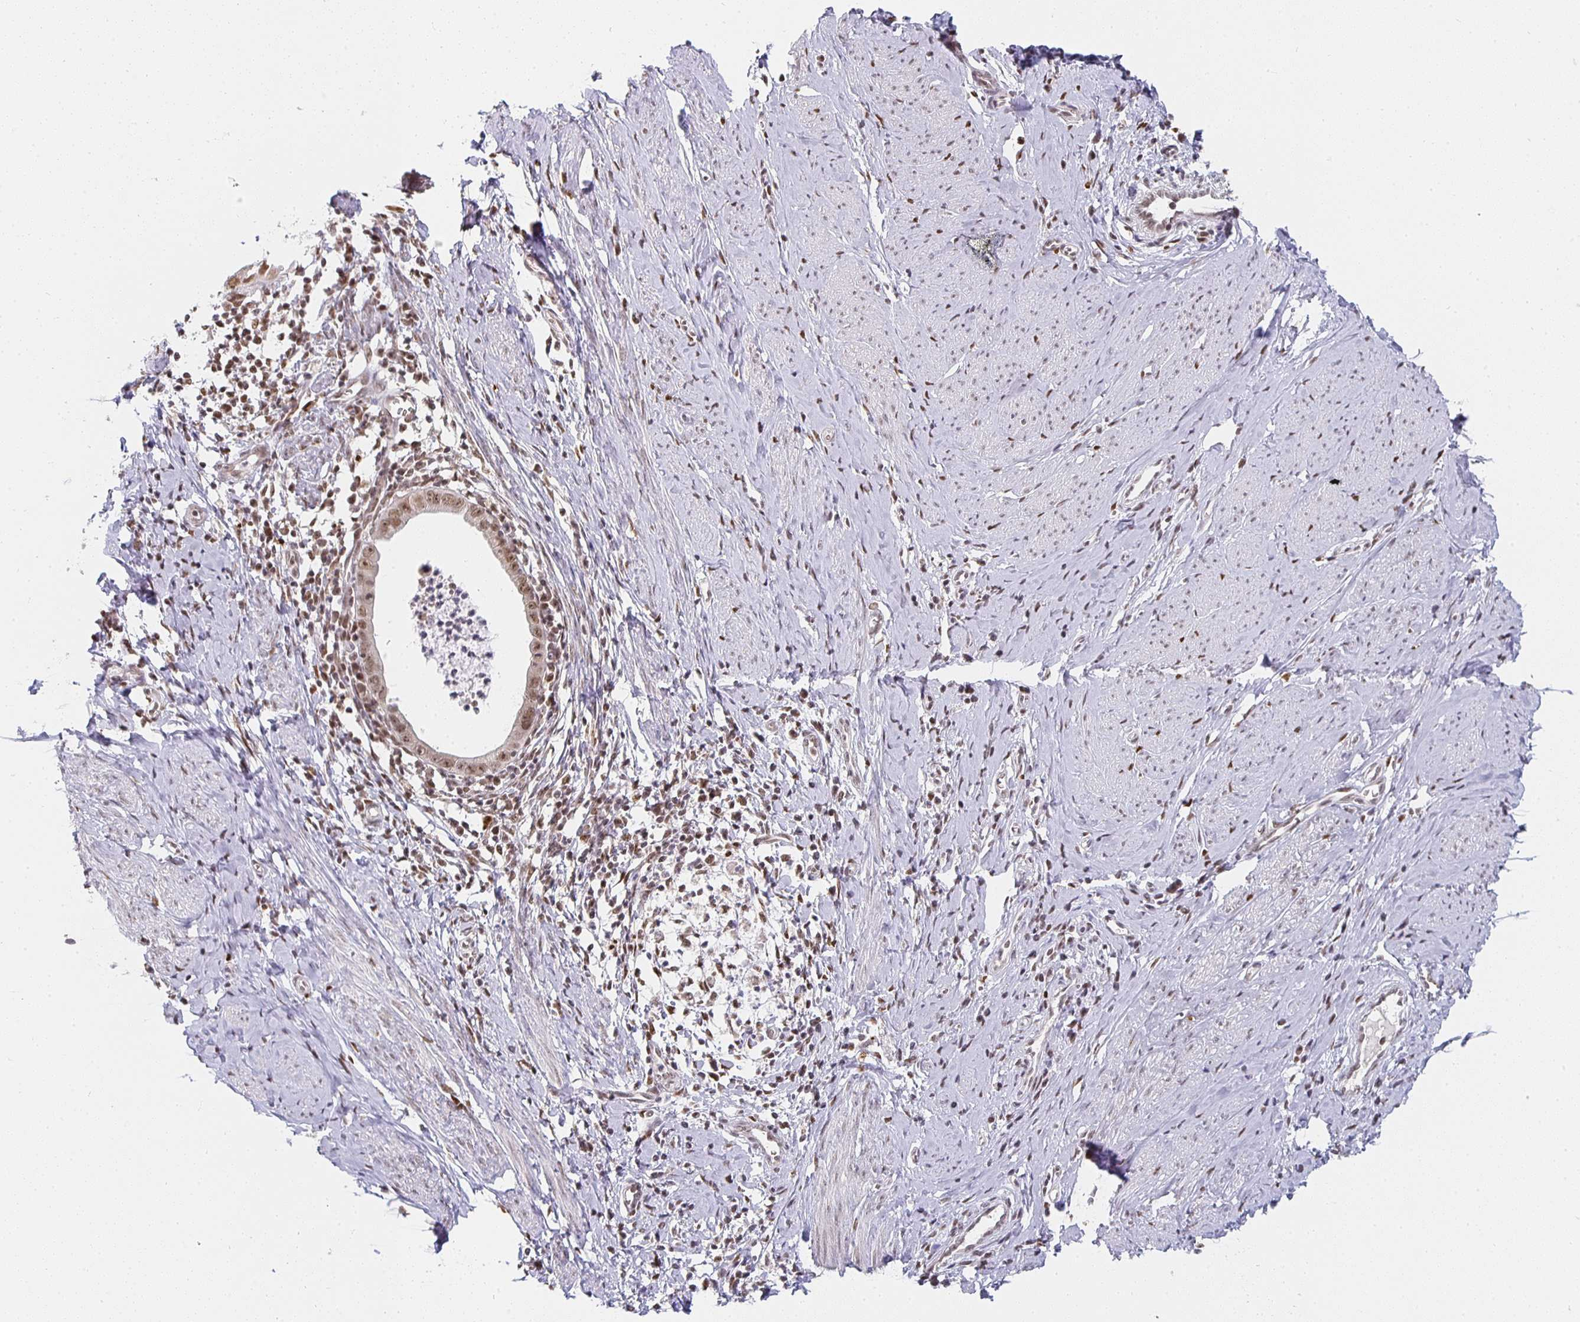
{"staining": {"intensity": "moderate", "quantity": ">75%", "location": "nuclear"}, "tissue": "cervical cancer", "cell_type": "Tumor cells", "image_type": "cancer", "snomed": [{"axis": "morphology", "description": "Adenocarcinoma, NOS"}, {"axis": "topography", "description": "Cervix"}], "caption": "Immunohistochemical staining of human cervical cancer exhibits medium levels of moderate nuclear expression in about >75% of tumor cells.", "gene": "SMARCA2", "patient": {"sex": "female", "age": 36}}